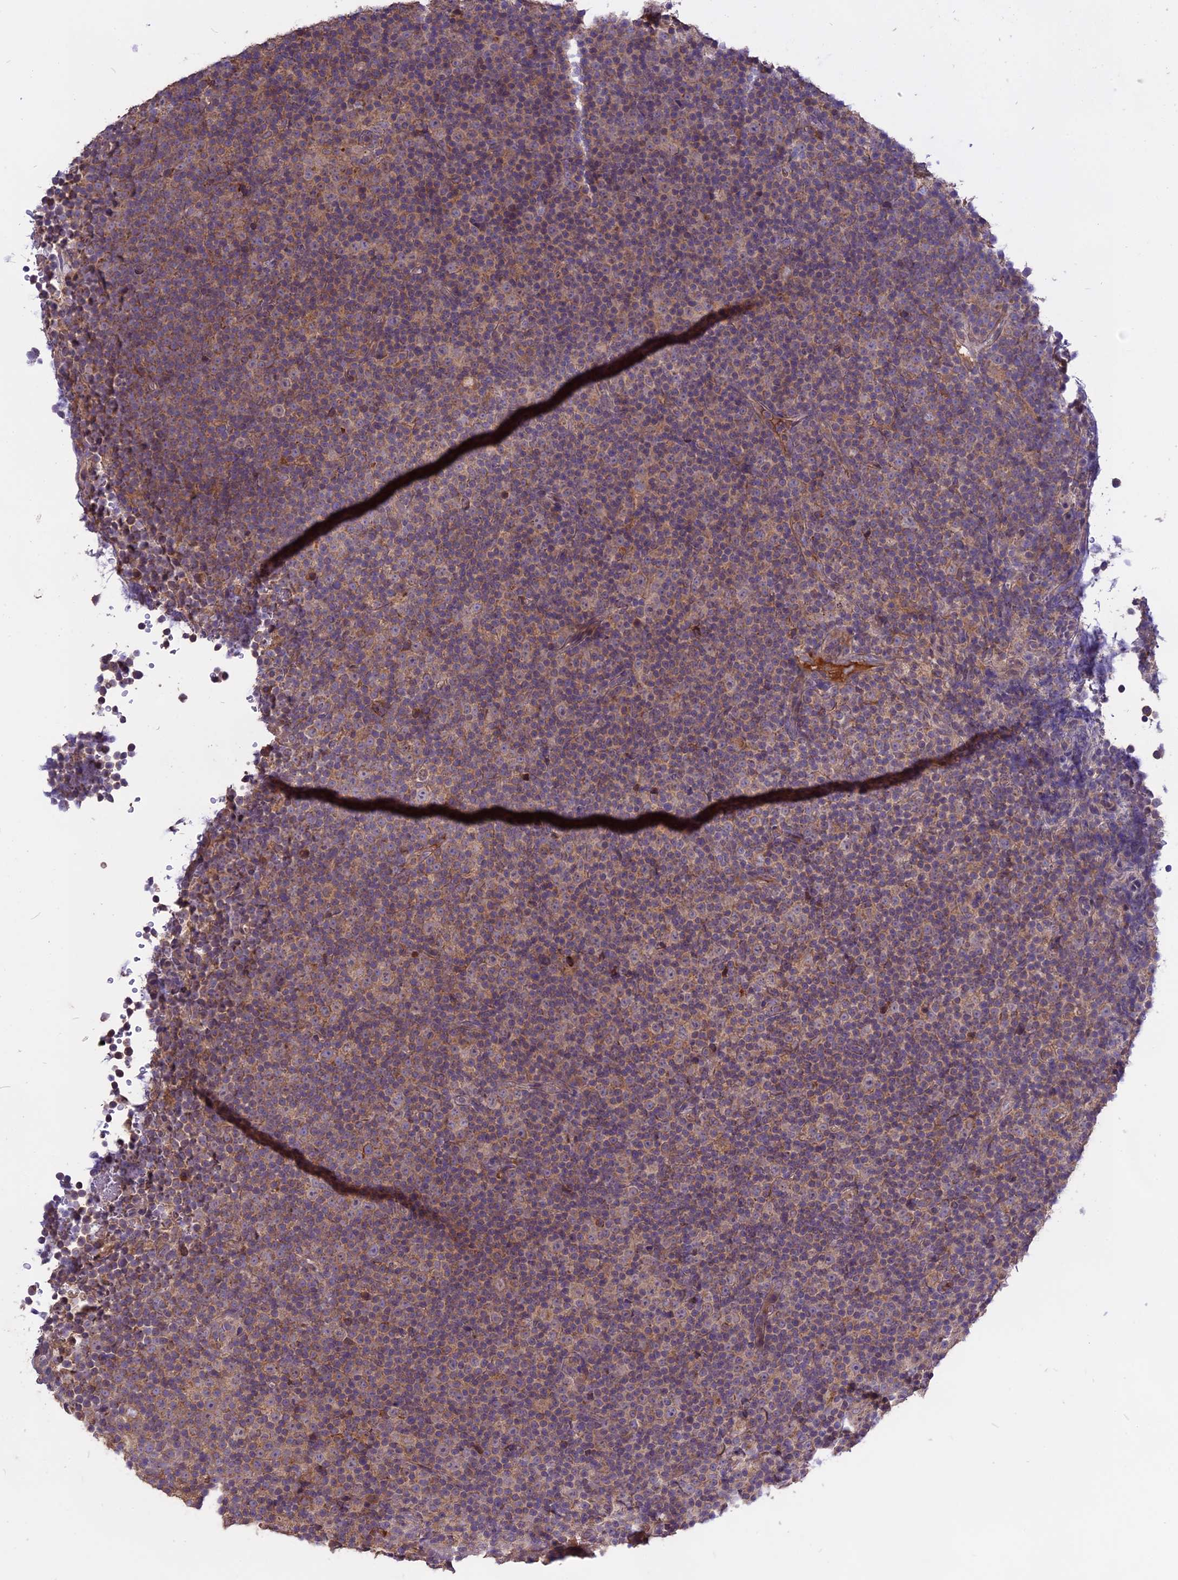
{"staining": {"intensity": "weak", "quantity": "25%-75%", "location": "cytoplasmic/membranous"}, "tissue": "lymphoma", "cell_type": "Tumor cells", "image_type": "cancer", "snomed": [{"axis": "morphology", "description": "Malignant lymphoma, non-Hodgkin's type, Low grade"}, {"axis": "topography", "description": "Lymph node"}], "caption": "A brown stain labels weak cytoplasmic/membranous staining of a protein in human lymphoma tumor cells. (IHC, brightfield microscopy, high magnification).", "gene": "NUDT8", "patient": {"sex": "female", "age": 67}}